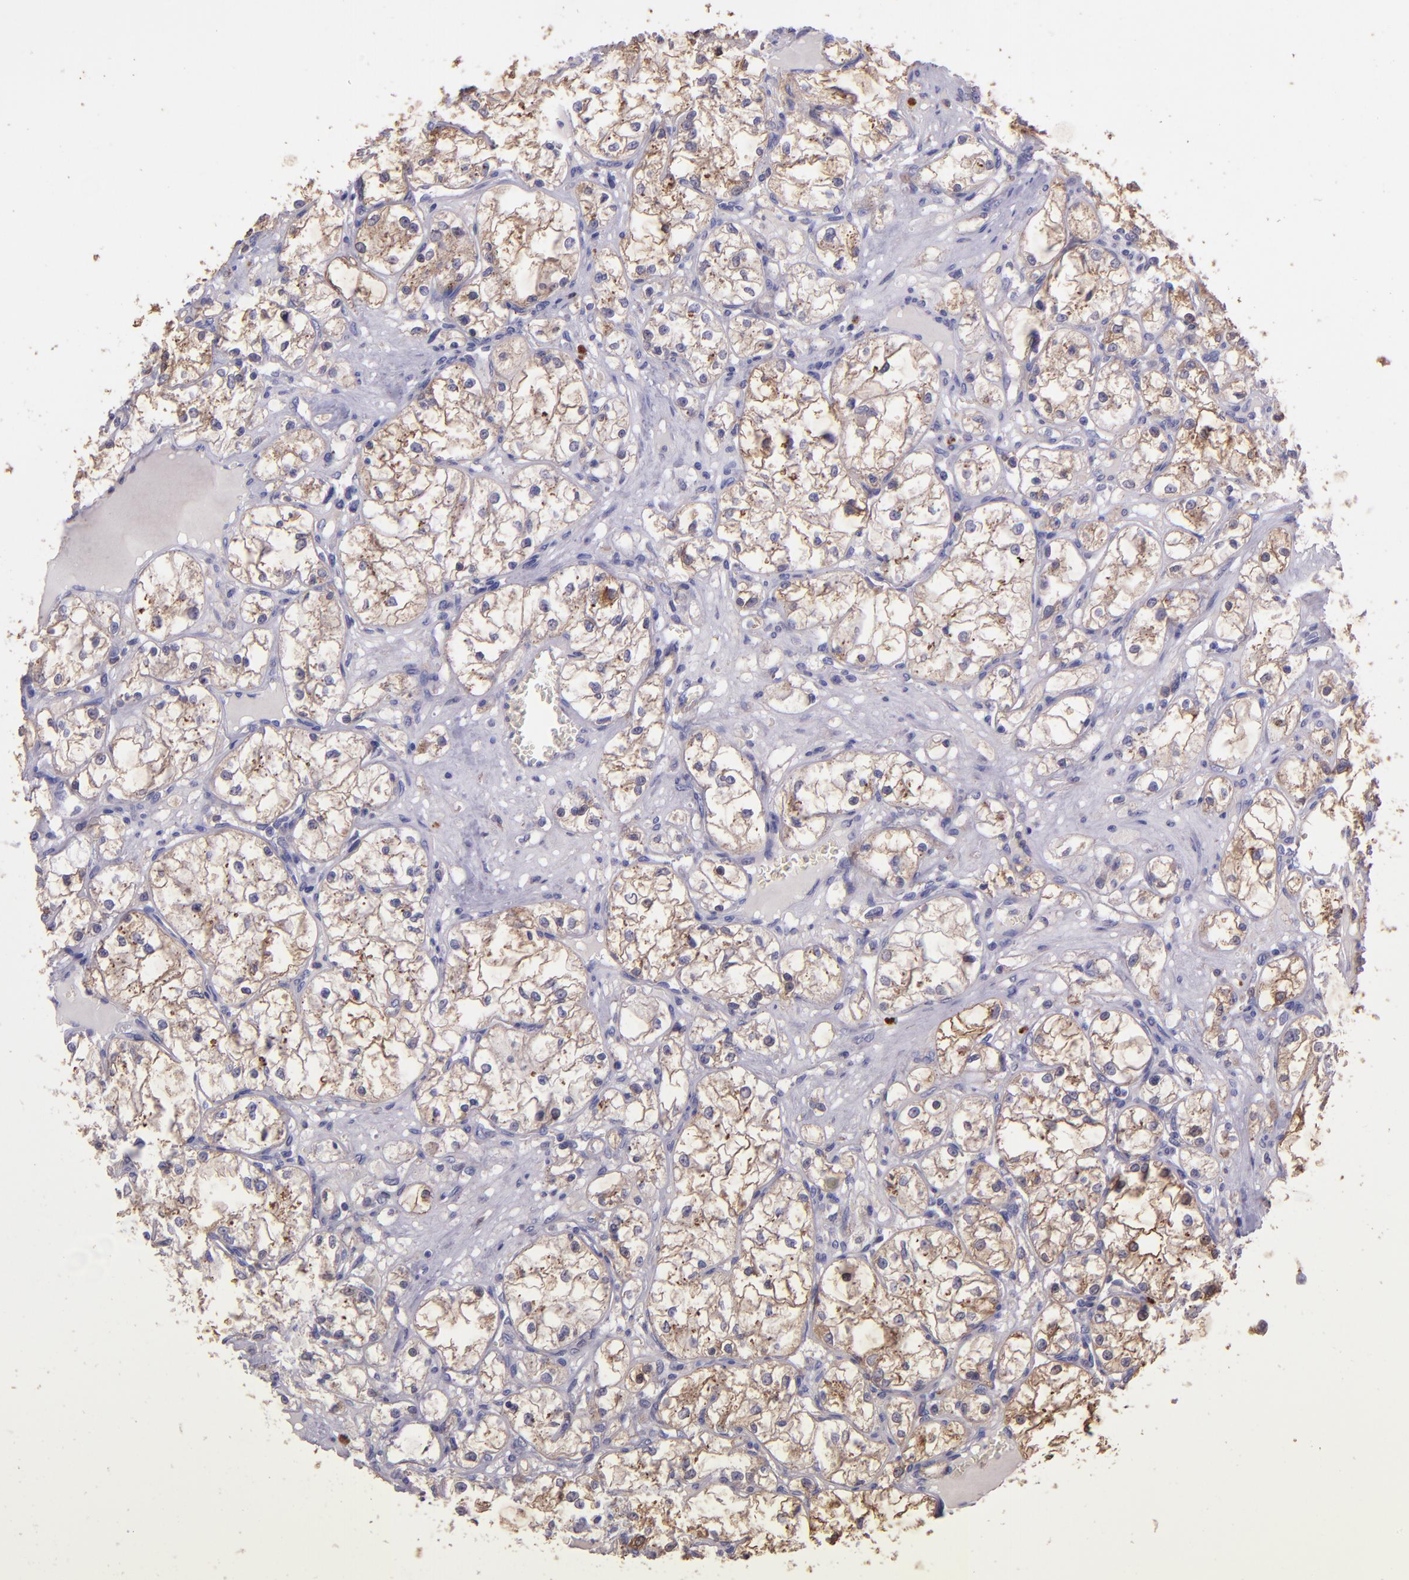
{"staining": {"intensity": "weak", "quantity": ">75%", "location": "cytoplasmic/membranous"}, "tissue": "renal cancer", "cell_type": "Tumor cells", "image_type": "cancer", "snomed": [{"axis": "morphology", "description": "Adenocarcinoma, NOS"}, {"axis": "topography", "description": "Kidney"}], "caption": "IHC (DAB) staining of renal cancer (adenocarcinoma) demonstrates weak cytoplasmic/membranous protein expression in about >75% of tumor cells.", "gene": "WASHC1", "patient": {"sex": "male", "age": 61}}